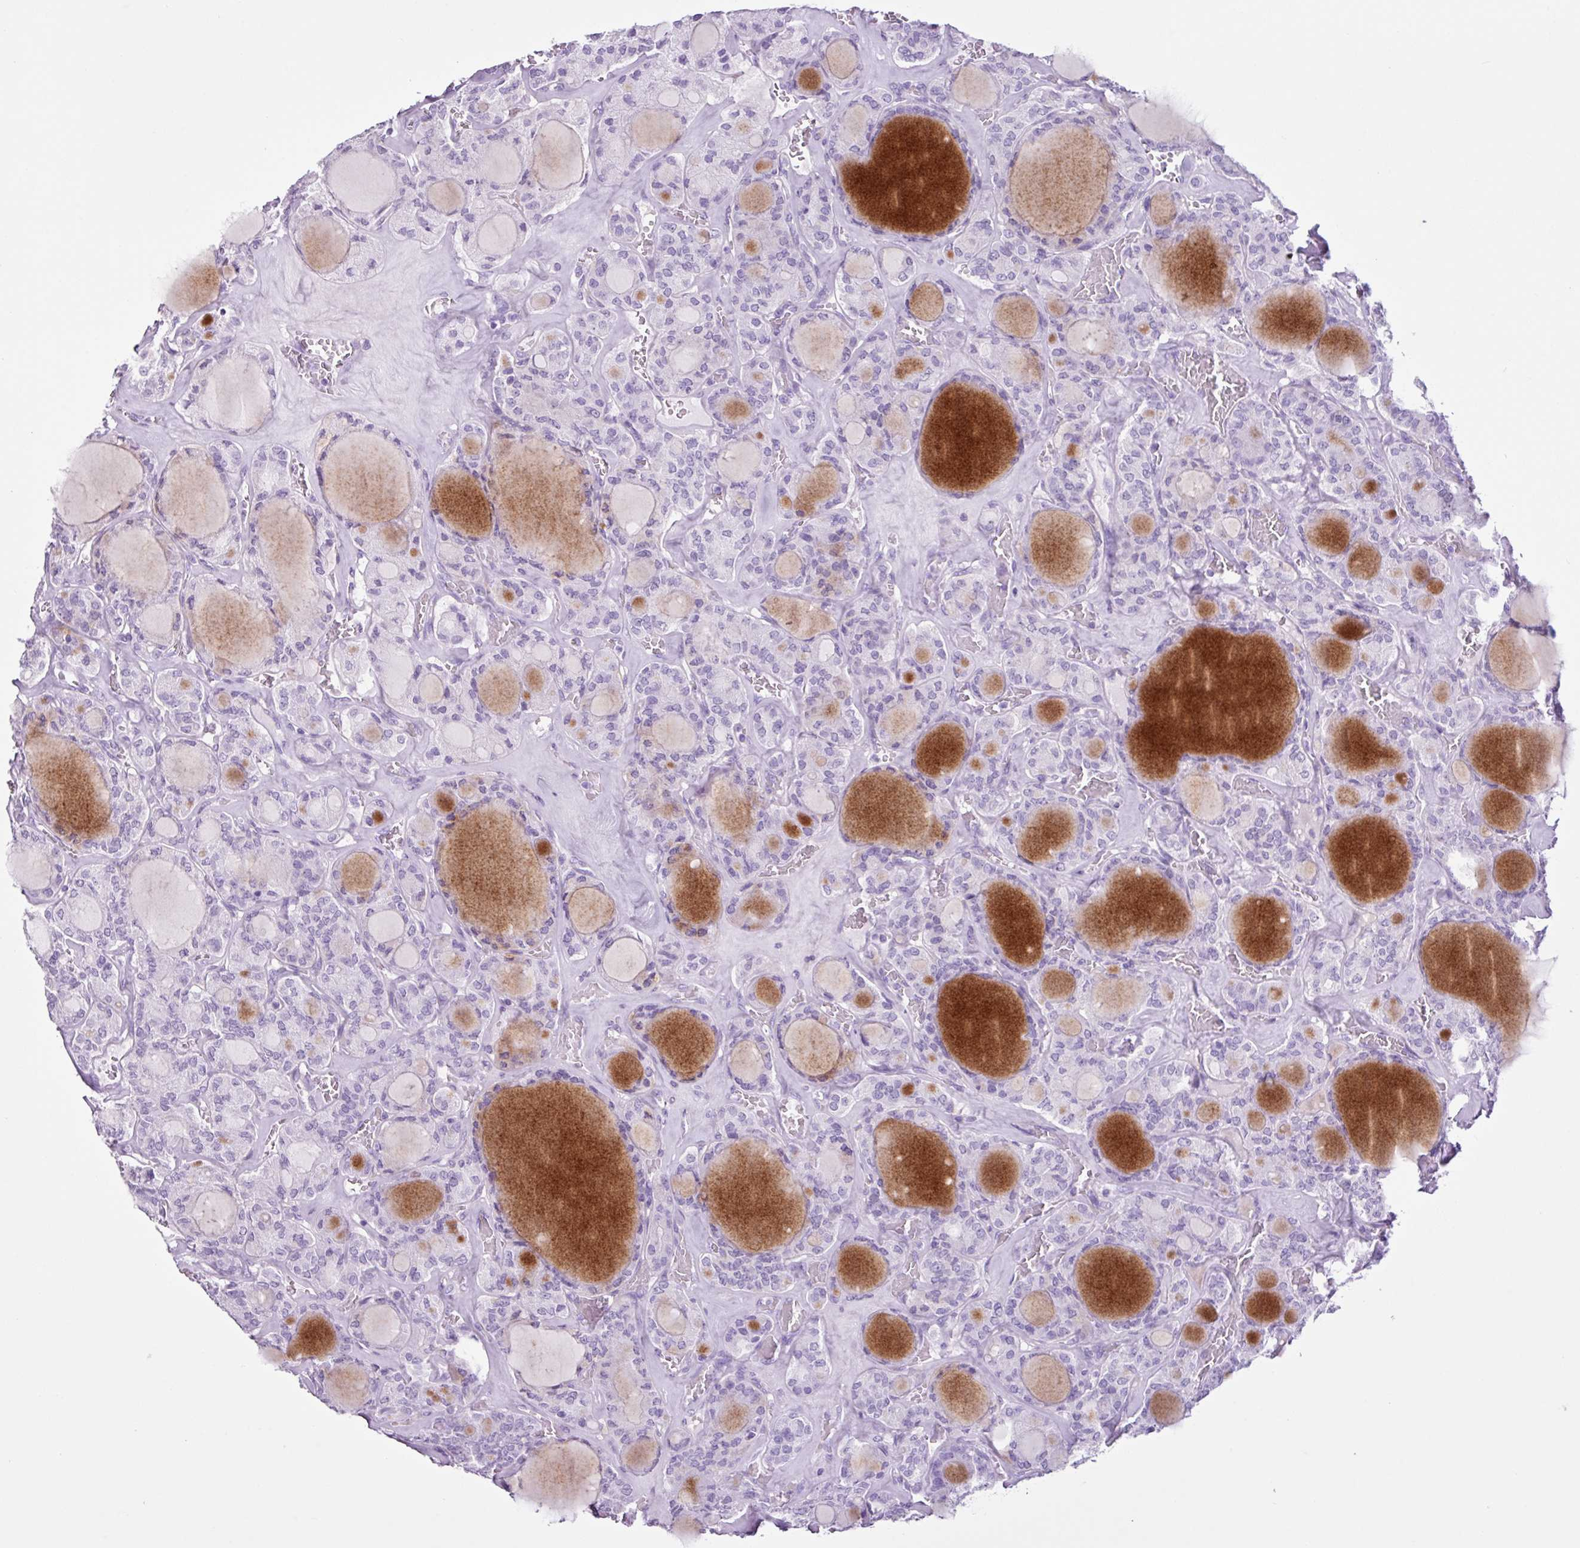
{"staining": {"intensity": "negative", "quantity": "none", "location": "none"}, "tissue": "thyroid cancer", "cell_type": "Tumor cells", "image_type": "cancer", "snomed": [{"axis": "morphology", "description": "Papillary adenocarcinoma, NOS"}, {"axis": "topography", "description": "Thyroid gland"}], "caption": "DAB (3,3'-diaminobenzidine) immunohistochemical staining of human papillary adenocarcinoma (thyroid) exhibits no significant positivity in tumor cells.", "gene": "PGR", "patient": {"sex": "male", "age": 87}}